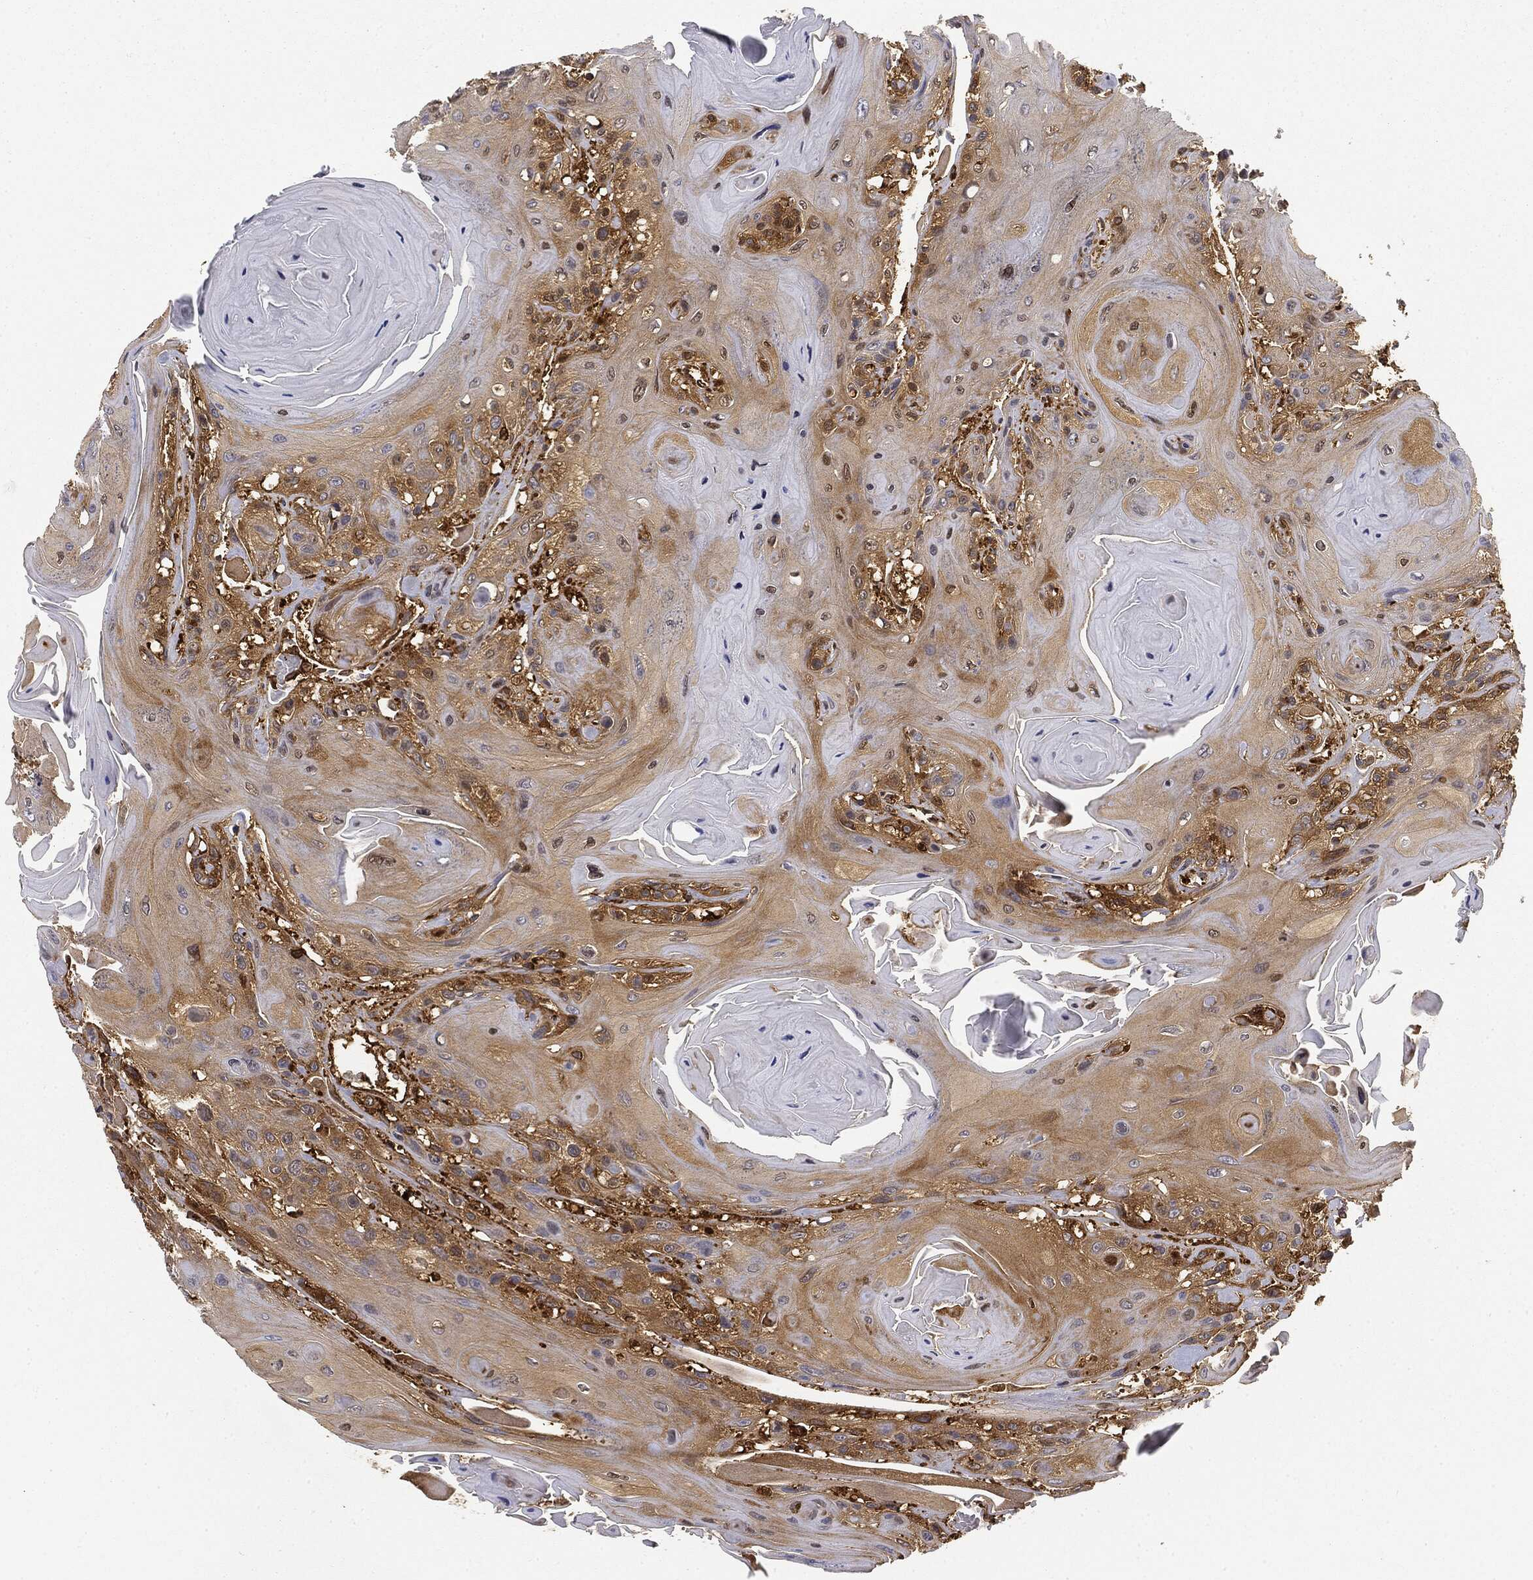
{"staining": {"intensity": "moderate", "quantity": "25%-75%", "location": "cytoplasmic/membranous"}, "tissue": "head and neck cancer", "cell_type": "Tumor cells", "image_type": "cancer", "snomed": [{"axis": "morphology", "description": "Squamous cell carcinoma, NOS"}, {"axis": "topography", "description": "Head-Neck"}], "caption": "Protein staining by IHC shows moderate cytoplasmic/membranous positivity in approximately 25%-75% of tumor cells in head and neck squamous cell carcinoma.", "gene": "WDR1", "patient": {"sex": "female", "age": 59}}